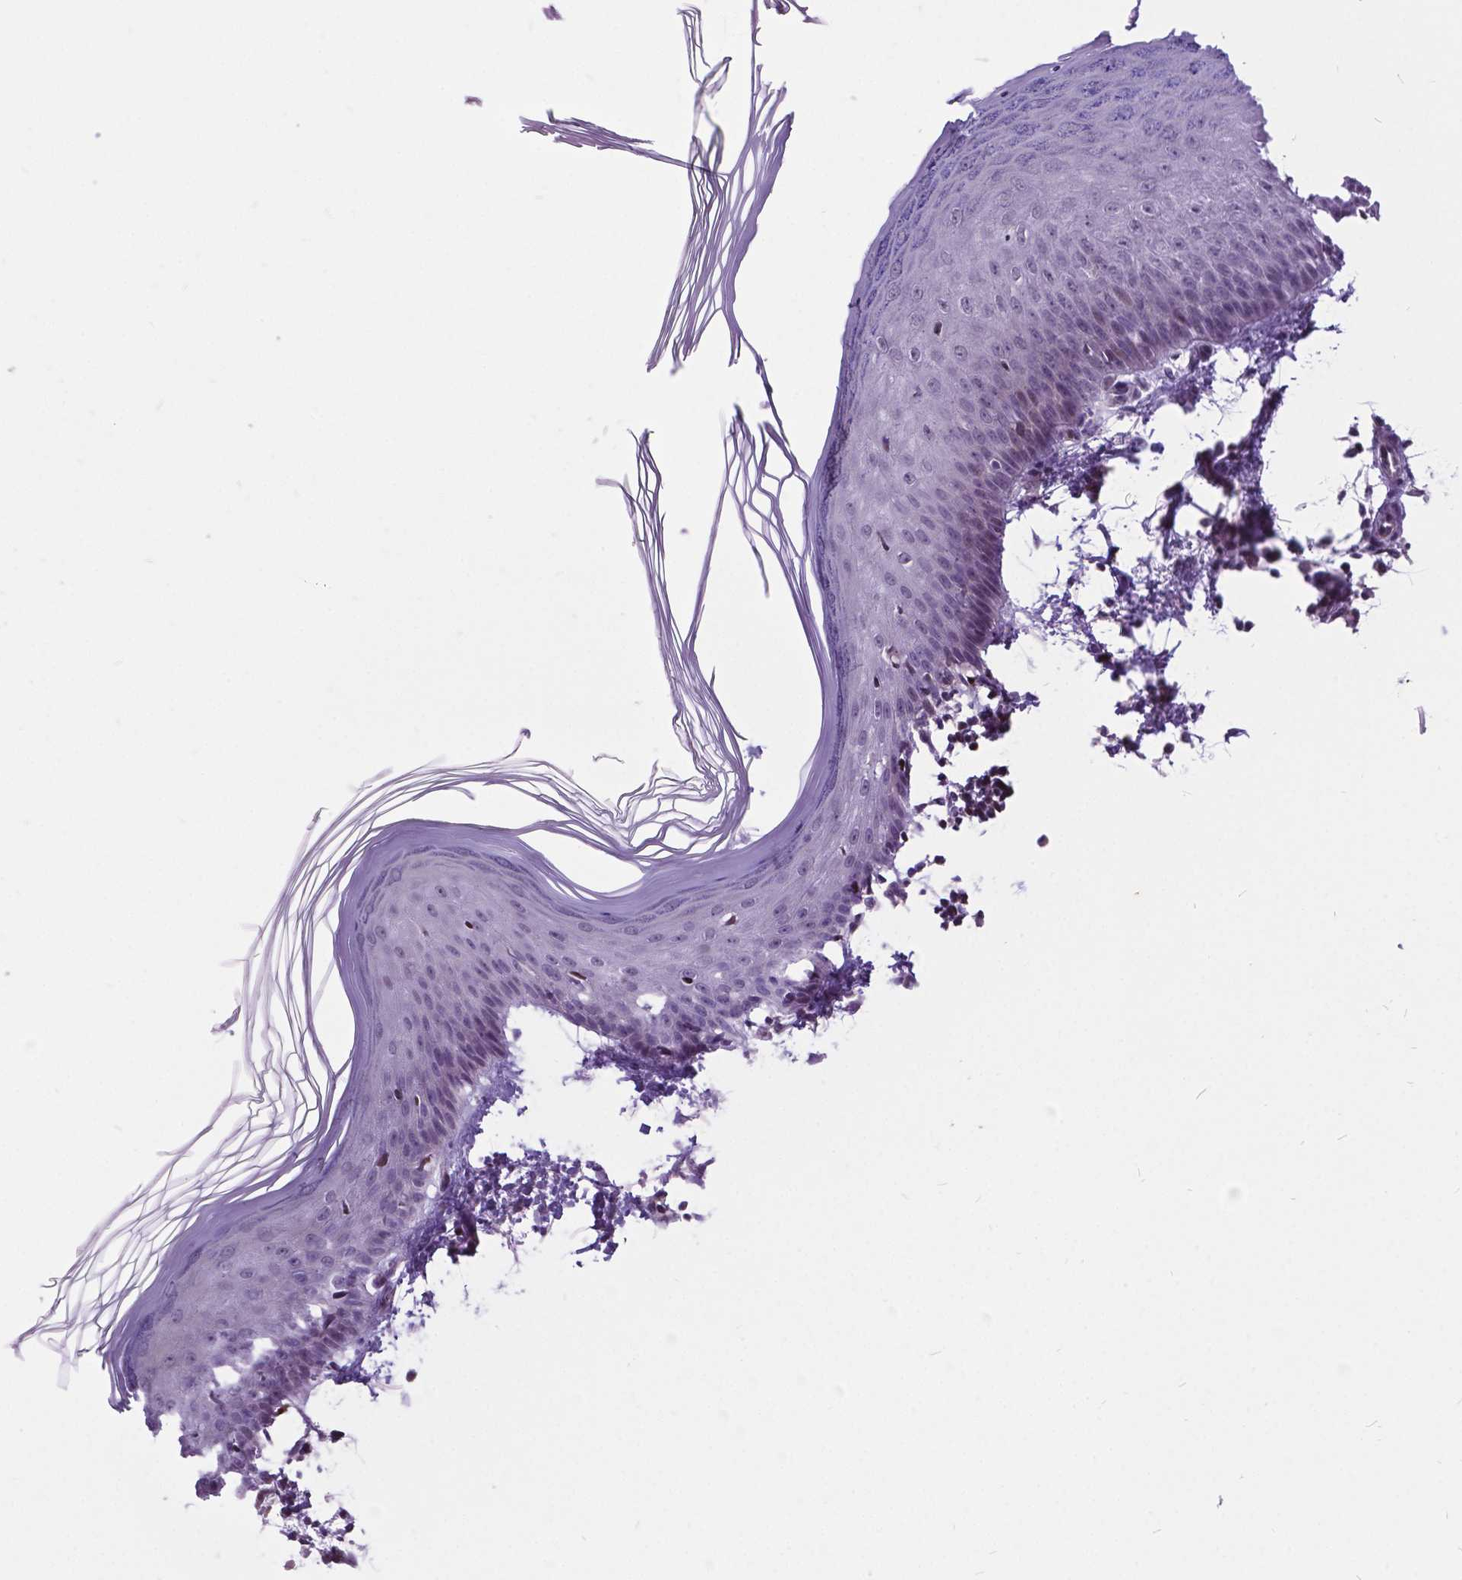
{"staining": {"intensity": "negative", "quantity": "none", "location": "none"}, "tissue": "skin", "cell_type": "Fibroblasts", "image_type": "normal", "snomed": [{"axis": "morphology", "description": "Normal tissue, NOS"}, {"axis": "topography", "description": "Skin"}], "caption": "This is an immunohistochemistry (IHC) photomicrograph of unremarkable skin. There is no expression in fibroblasts.", "gene": "DPF3", "patient": {"sex": "female", "age": 62}}